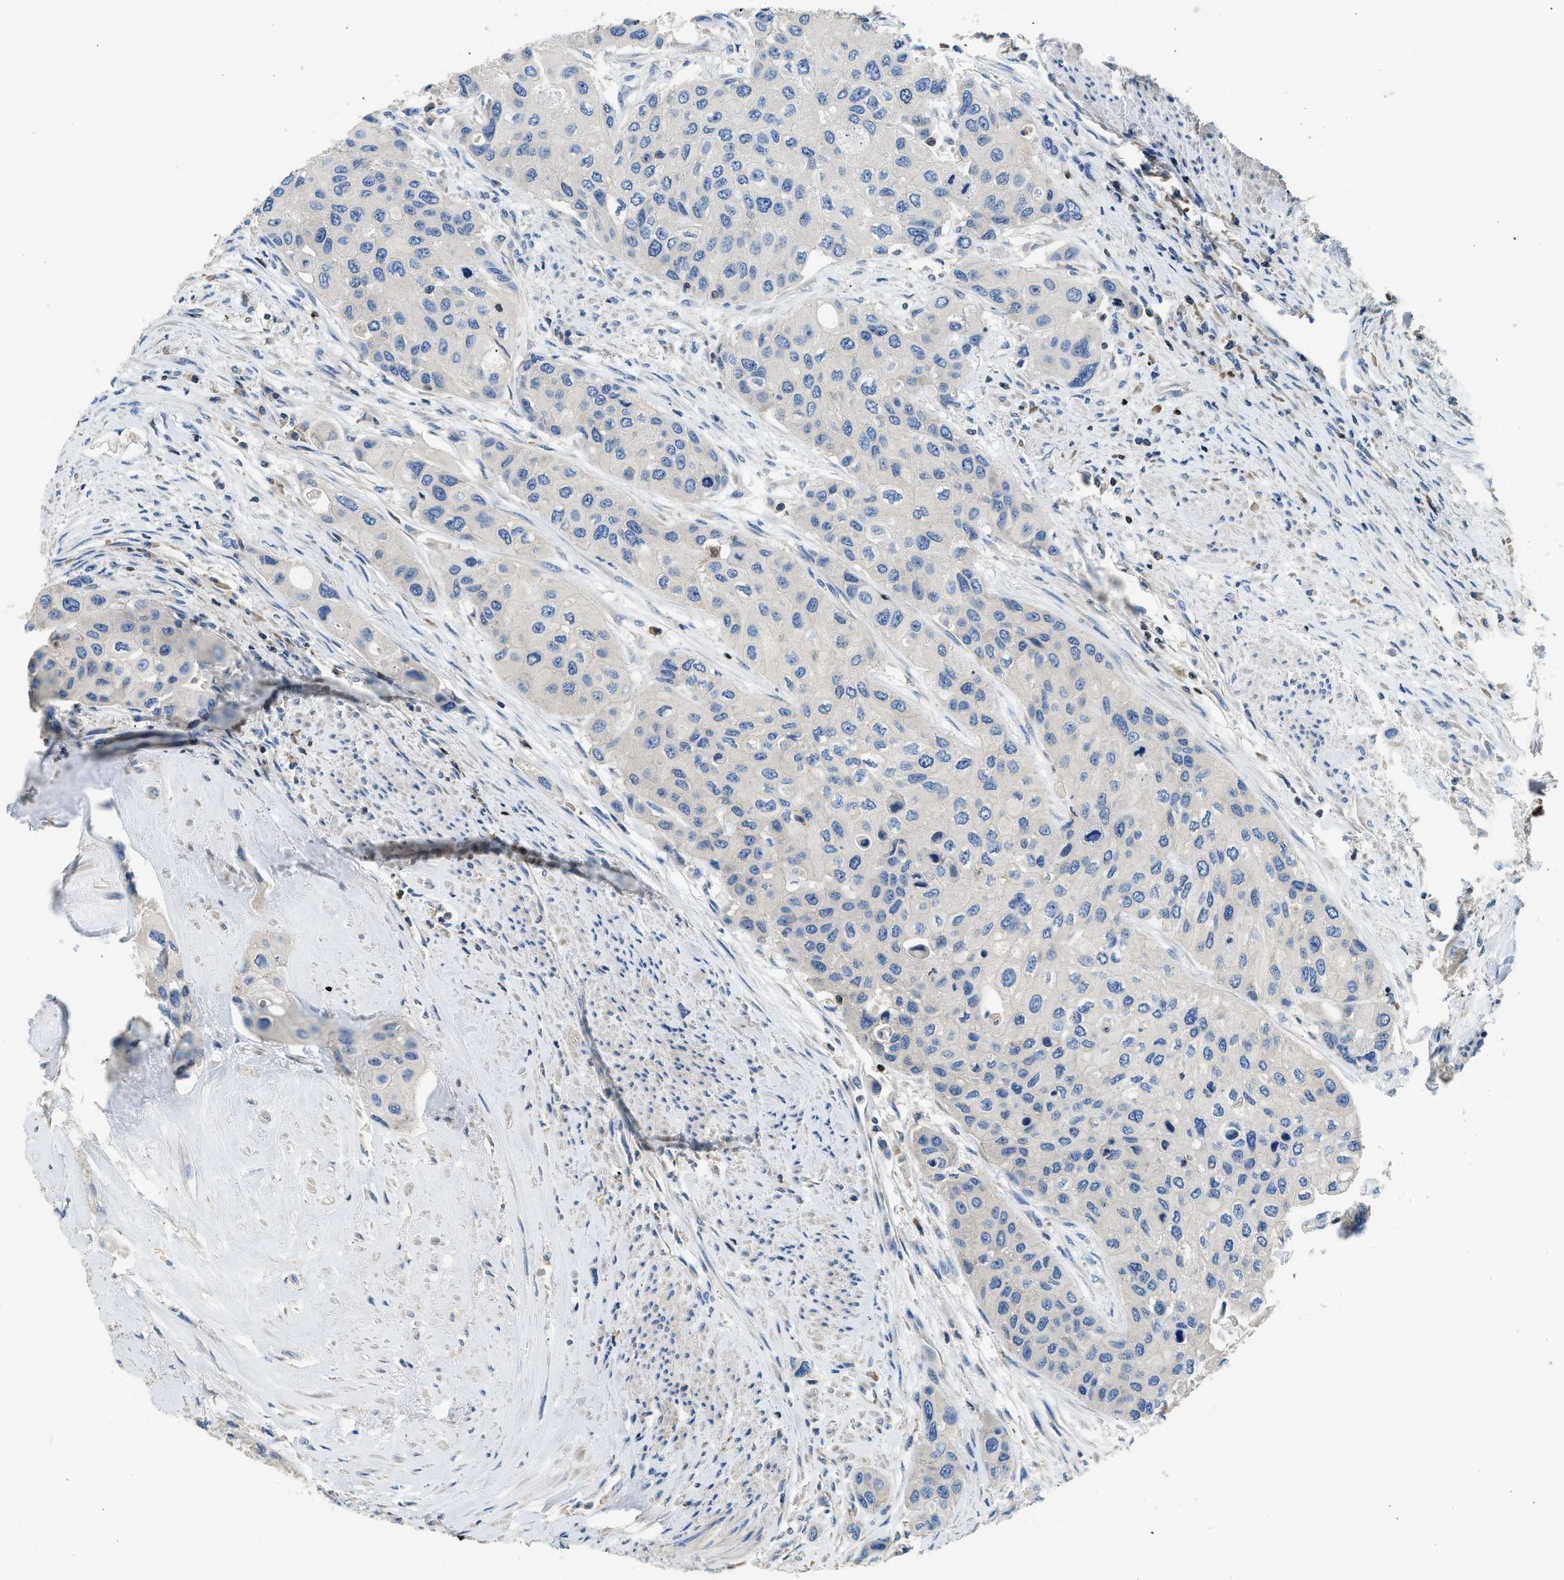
{"staining": {"intensity": "negative", "quantity": "none", "location": "none"}, "tissue": "urothelial cancer", "cell_type": "Tumor cells", "image_type": "cancer", "snomed": [{"axis": "morphology", "description": "Urothelial carcinoma, High grade"}, {"axis": "topography", "description": "Urinary bladder"}], "caption": "The micrograph demonstrates no staining of tumor cells in urothelial cancer. (DAB immunohistochemistry with hematoxylin counter stain).", "gene": "TOX", "patient": {"sex": "female", "age": 56}}